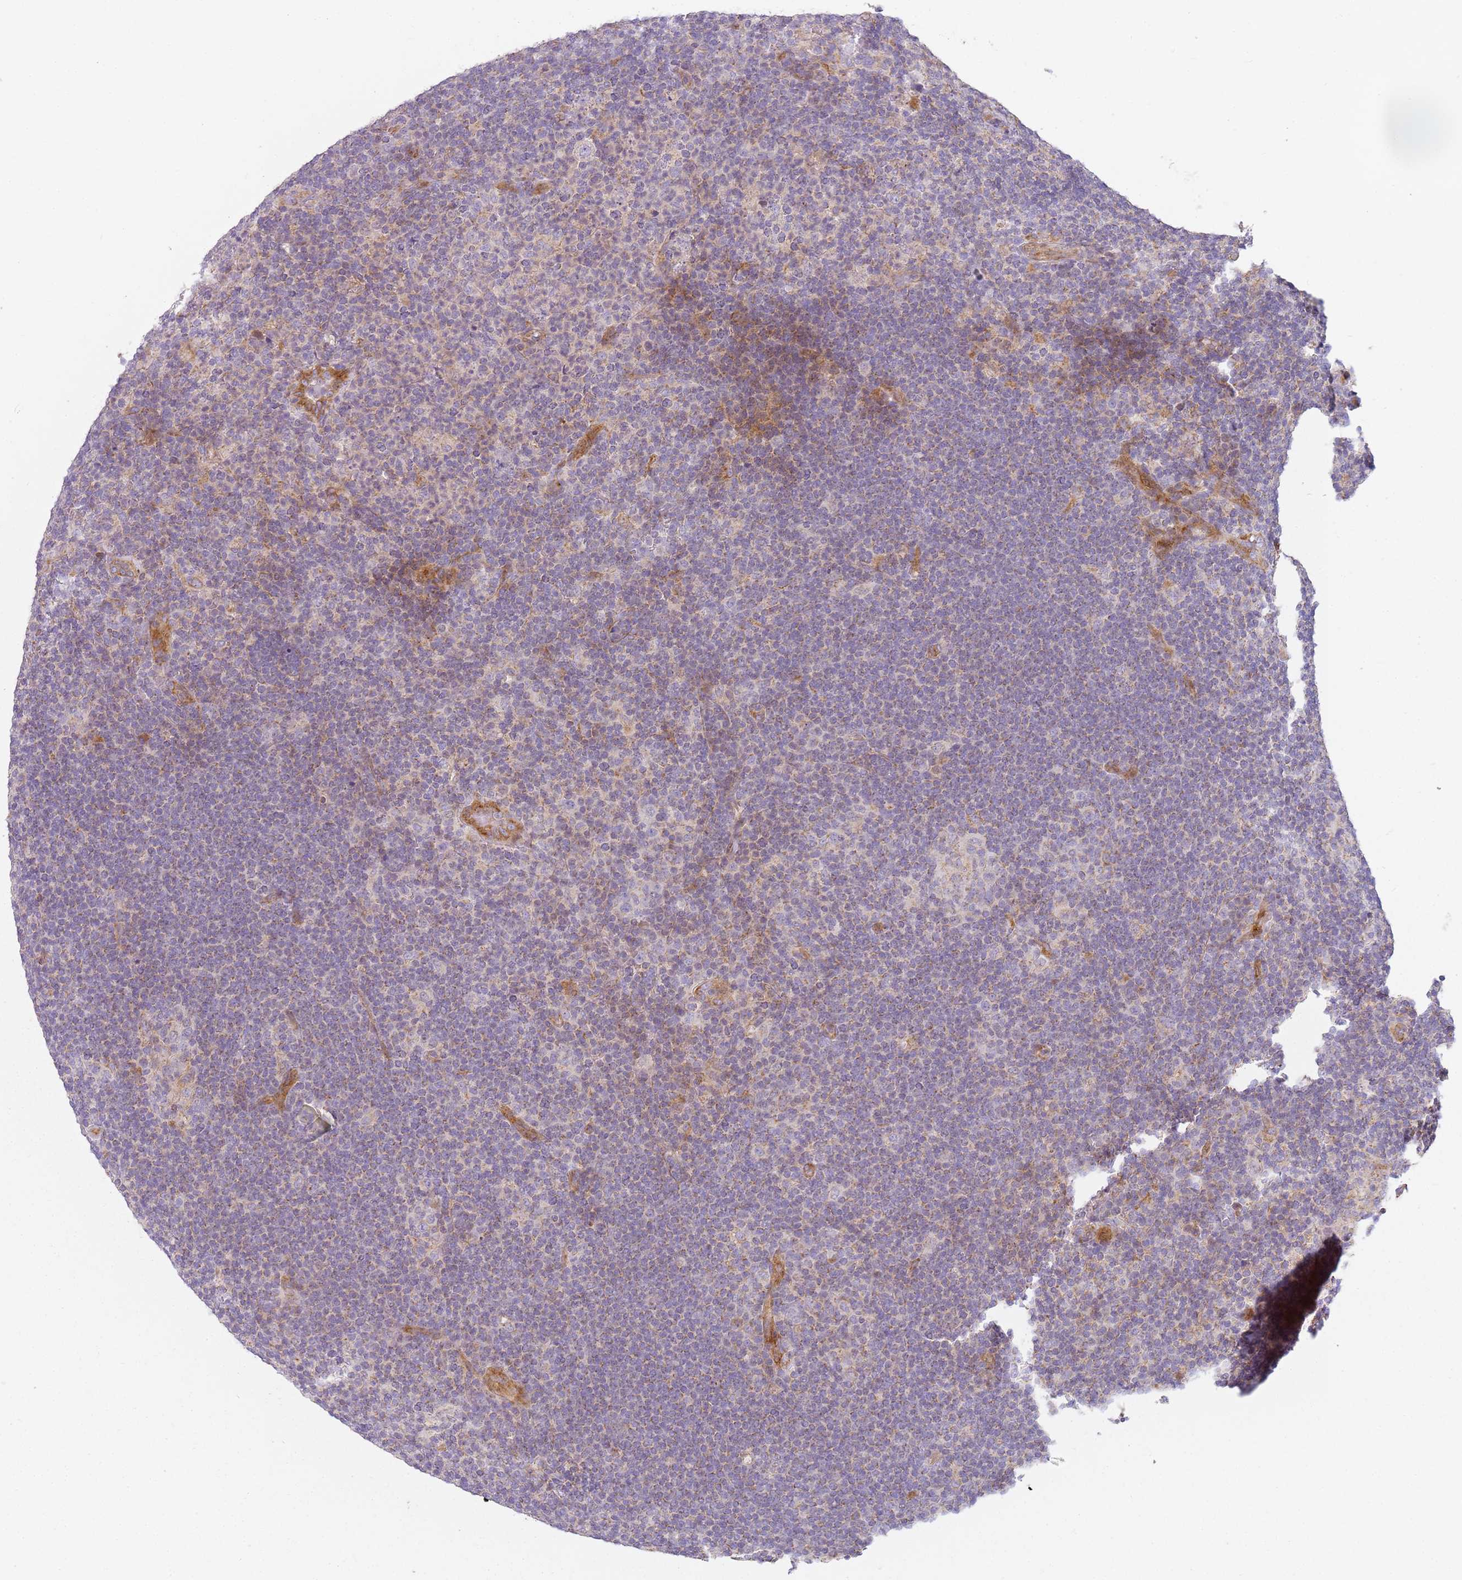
{"staining": {"intensity": "negative", "quantity": "none", "location": "none"}, "tissue": "lymphoma", "cell_type": "Tumor cells", "image_type": "cancer", "snomed": [{"axis": "morphology", "description": "Hodgkin's disease, NOS"}, {"axis": "topography", "description": "Lymph node"}], "caption": "Hodgkin's disease was stained to show a protein in brown. There is no significant positivity in tumor cells.", "gene": "TMEM200C", "patient": {"sex": "female", "age": 57}}